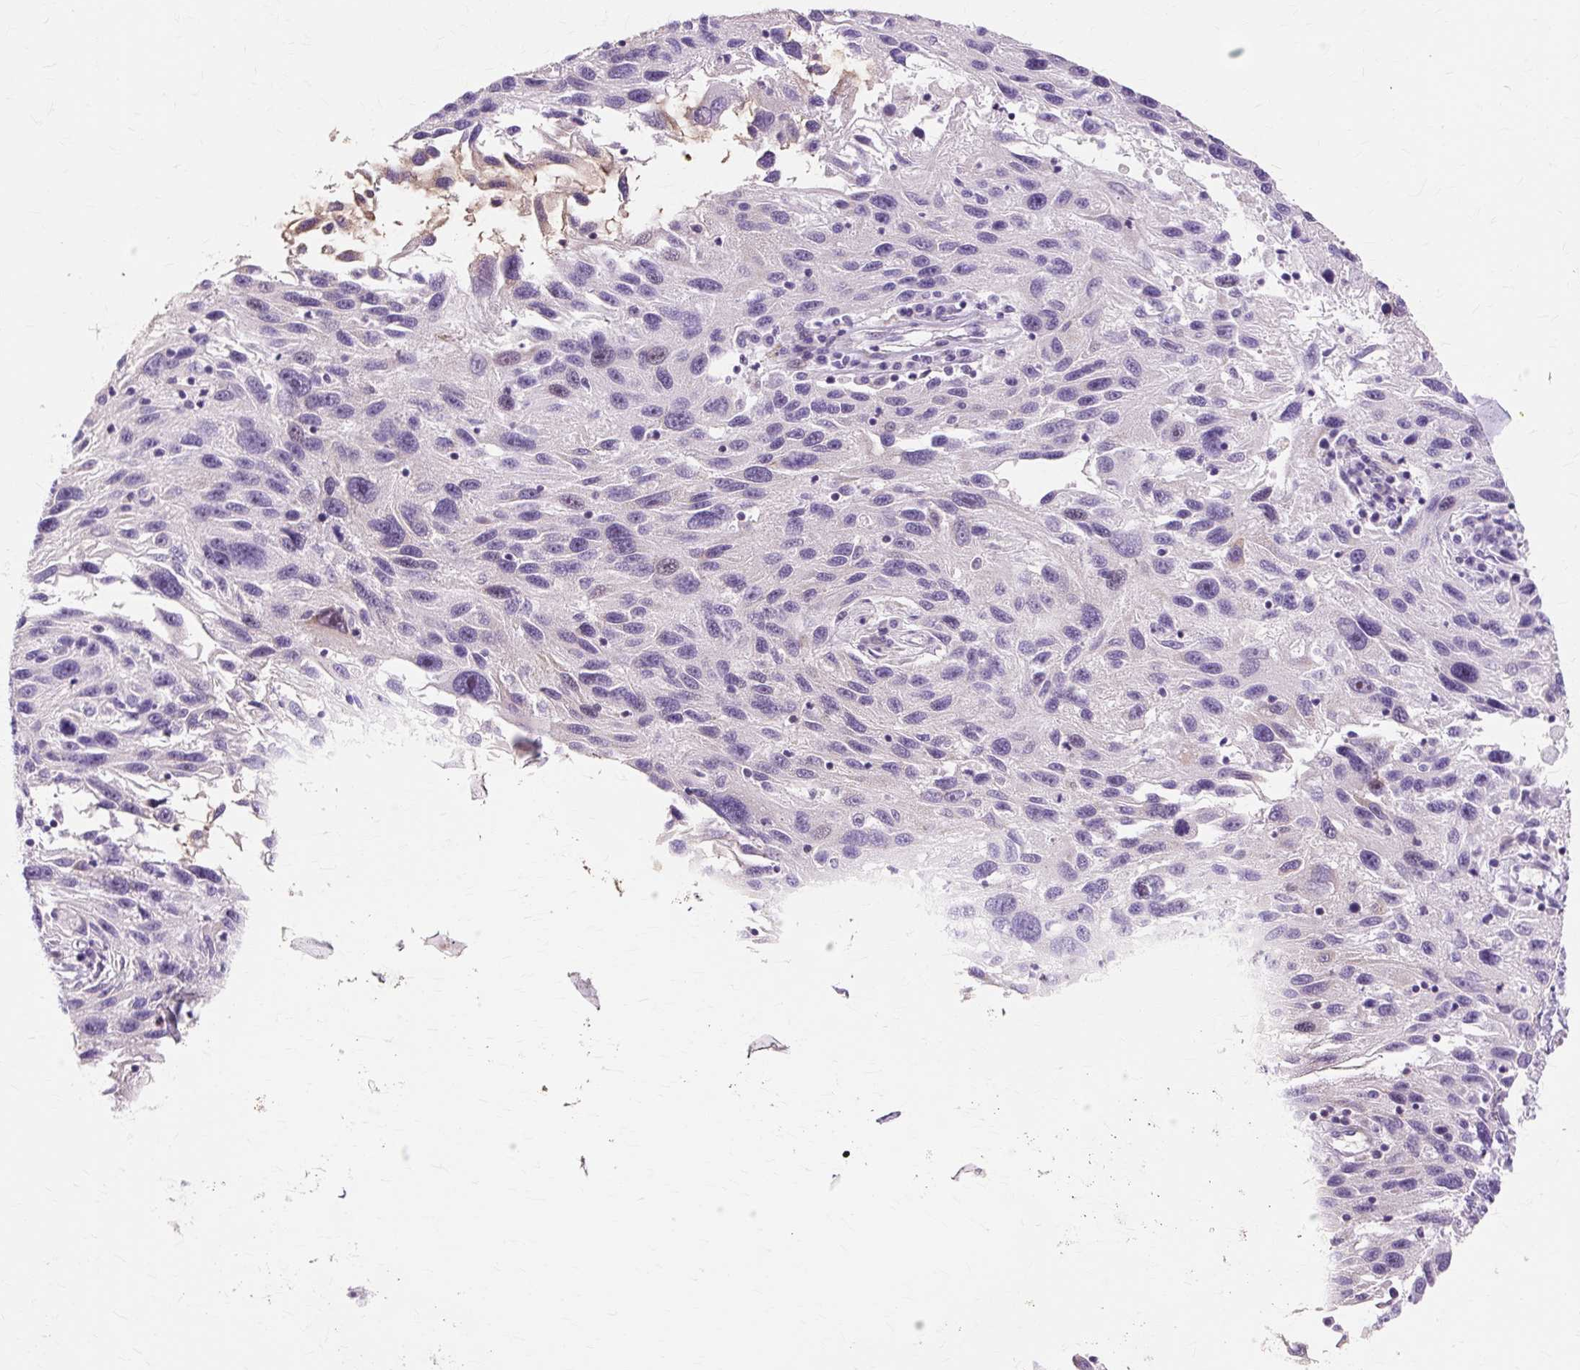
{"staining": {"intensity": "negative", "quantity": "none", "location": "none"}, "tissue": "melanoma", "cell_type": "Tumor cells", "image_type": "cancer", "snomed": [{"axis": "morphology", "description": "Malignant melanoma, NOS"}, {"axis": "topography", "description": "Skin"}], "caption": "Human malignant melanoma stained for a protein using immunohistochemistry (IHC) displays no expression in tumor cells.", "gene": "IRX2", "patient": {"sex": "male", "age": 53}}